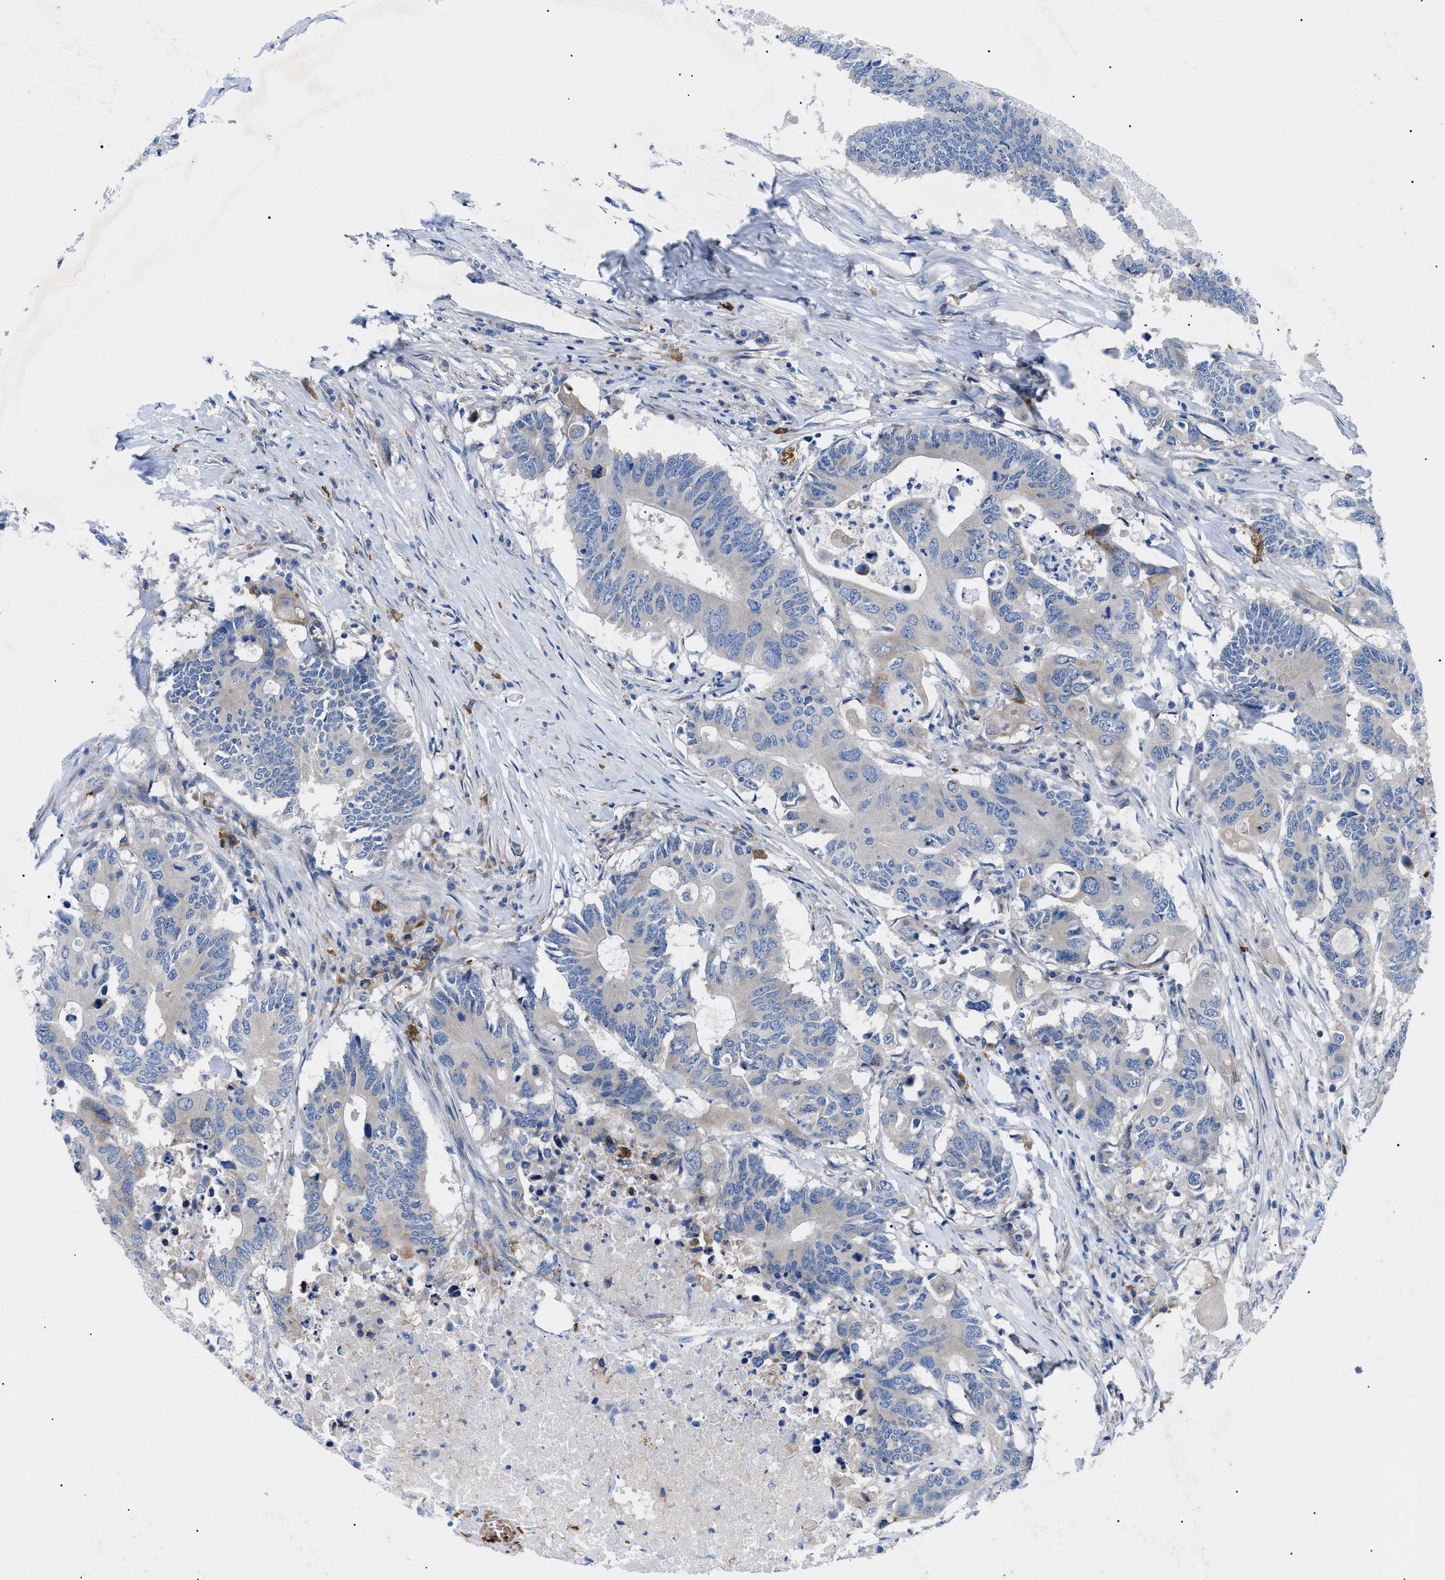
{"staining": {"intensity": "negative", "quantity": "none", "location": "none"}, "tissue": "colorectal cancer", "cell_type": "Tumor cells", "image_type": "cancer", "snomed": [{"axis": "morphology", "description": "Adenocarcinoma, NOS"}, {"axis": "topography", "description": "Colon"}], "caption": "Colorectal cancer (adenocarcinoma) was stained to show a protein in brown. There is no significant expression in tumor cells.", "gene": "HSPB8", "patient": {"sex": "male", "age": 71}}